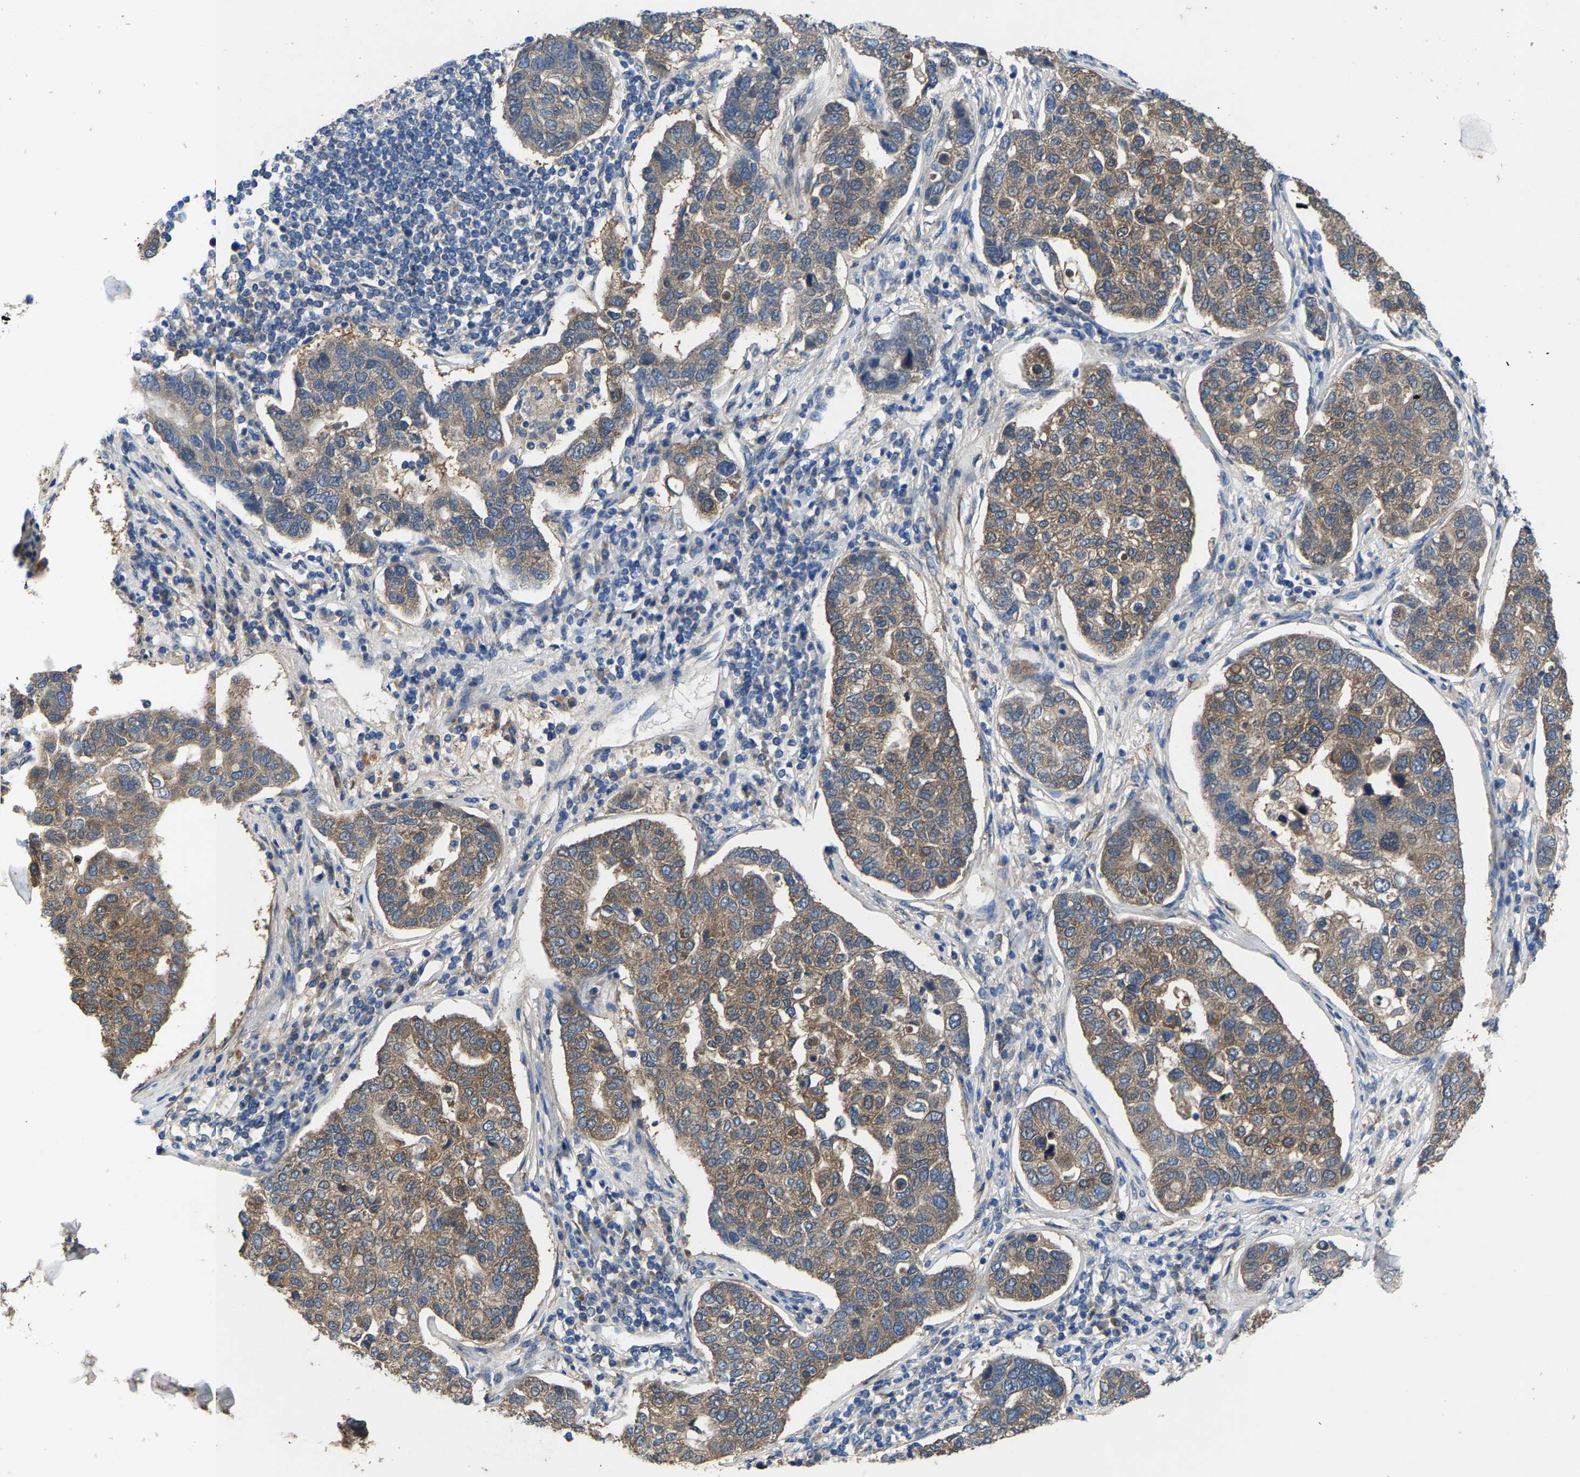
{"staining": {"intensity": "moderate", "quantity": ">75%", "location": "cytoplasmic/membranous"}, "tissue": "pancreatic cancer", "cell_type": "Tumor cells", "image_type": "cancer", "snomed": [{"axis": "morphology", "description": "Adenocarcinoma, NOS"}, {"axis": "topography", "description": "Pancreas"}], "caption": "IHC (DAB (3,3'-diaminobenzidine)) staining of adenocarcinoma (pancreatic) demonstrates moderate cytoplasmic/membranous protein staining in approximately >75% of tumor cells.", "gene": "PDP1", "patient": {"sex": "female", "age": 61}}